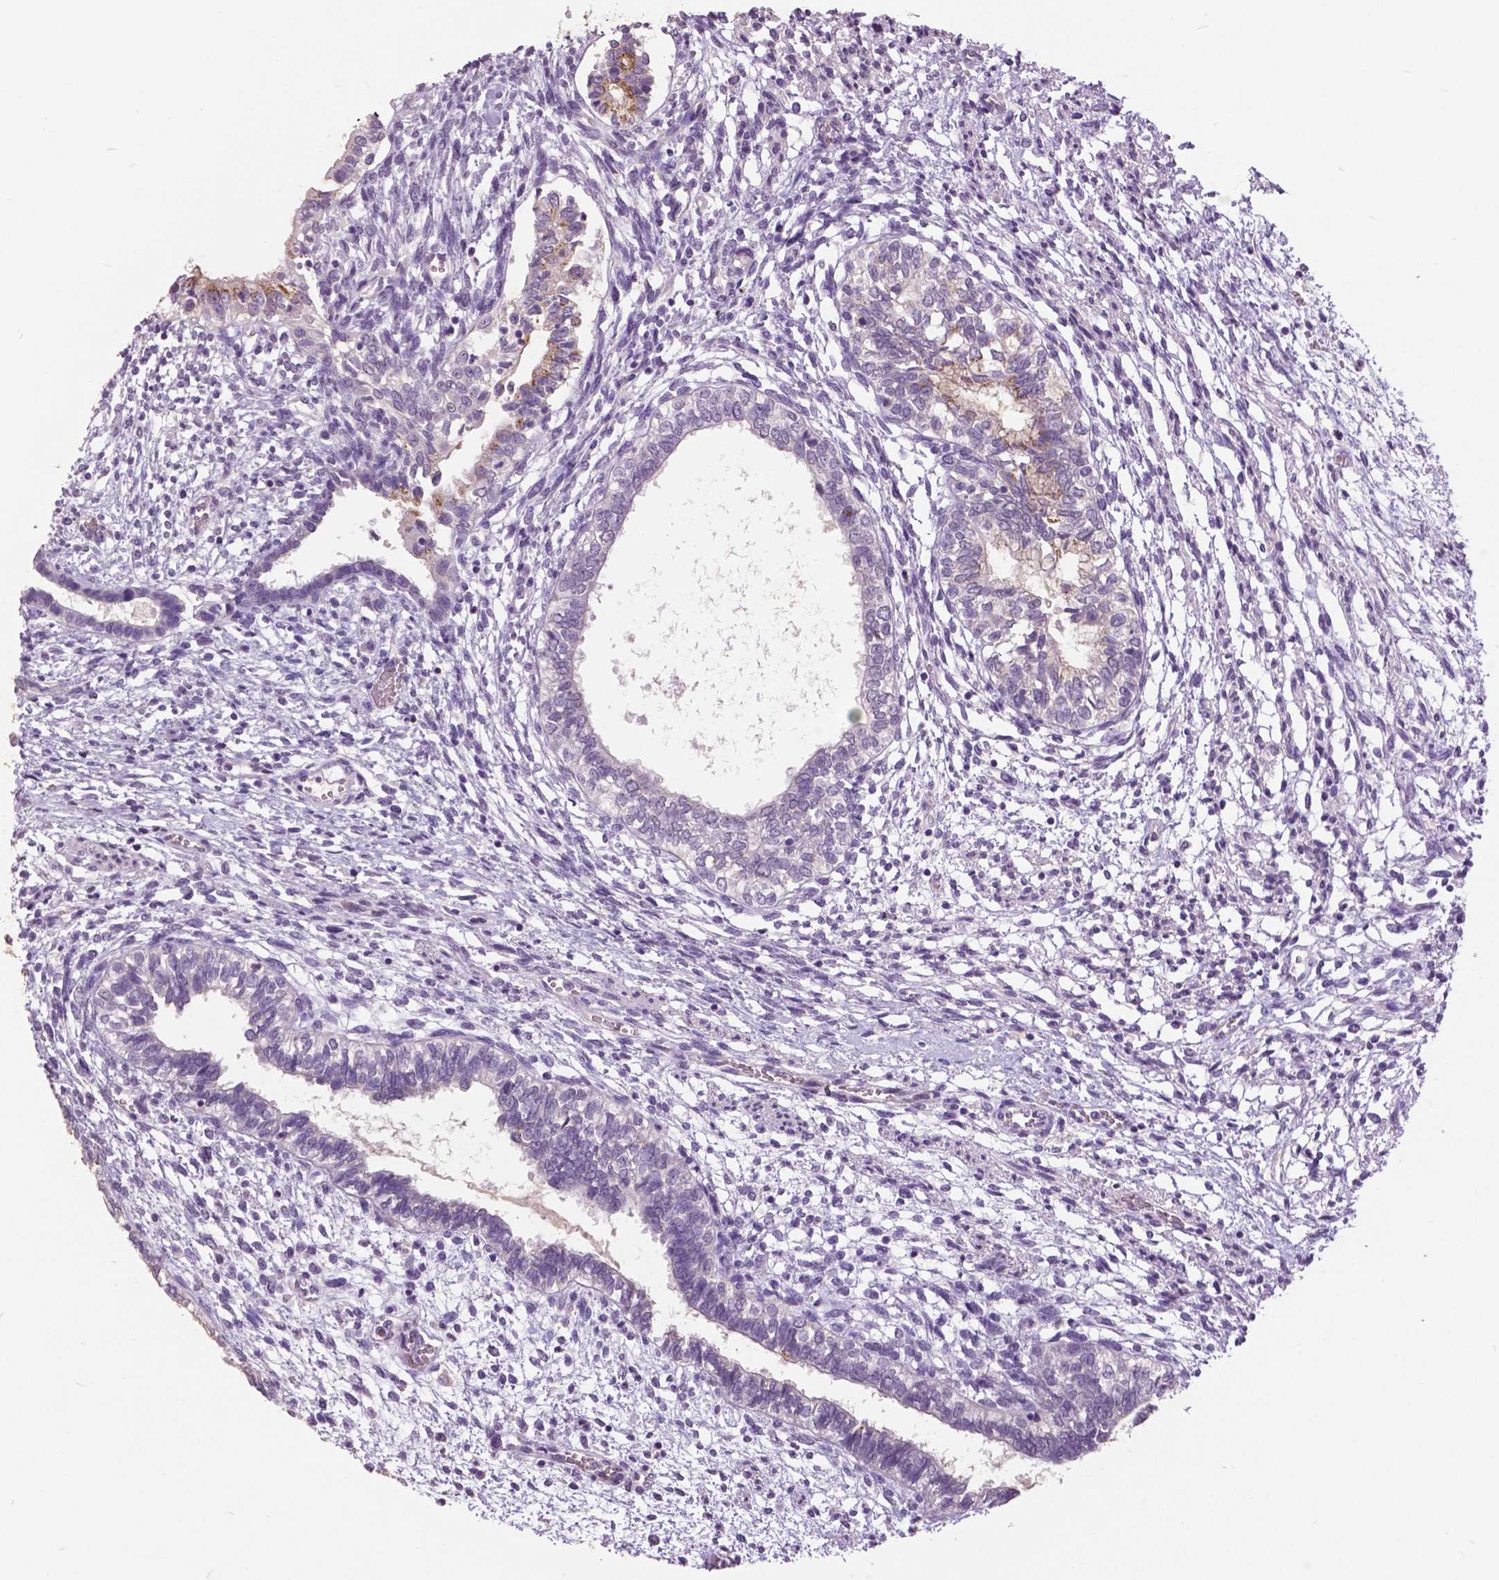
{"staining": {"intensity": "negative", "quantity": "none", "location": "none"}, "tissue": "testis cancer", "cell_type": "Tumor cells", "image_type": "cancer", "snomed": [{"axis": "morphology", "description": "Carcinoma, Embryonal, NOS"}, {"axis": "topography", "description": "Testis"}], "caption": "Embryonal carcinoma (testis) was stained to show a protein in brown. There is no significant expression in tumor cells. Nuclei are stained in blue.", "gene": "GRIN2A", "patient": {"sex": "male", "age": 37}}